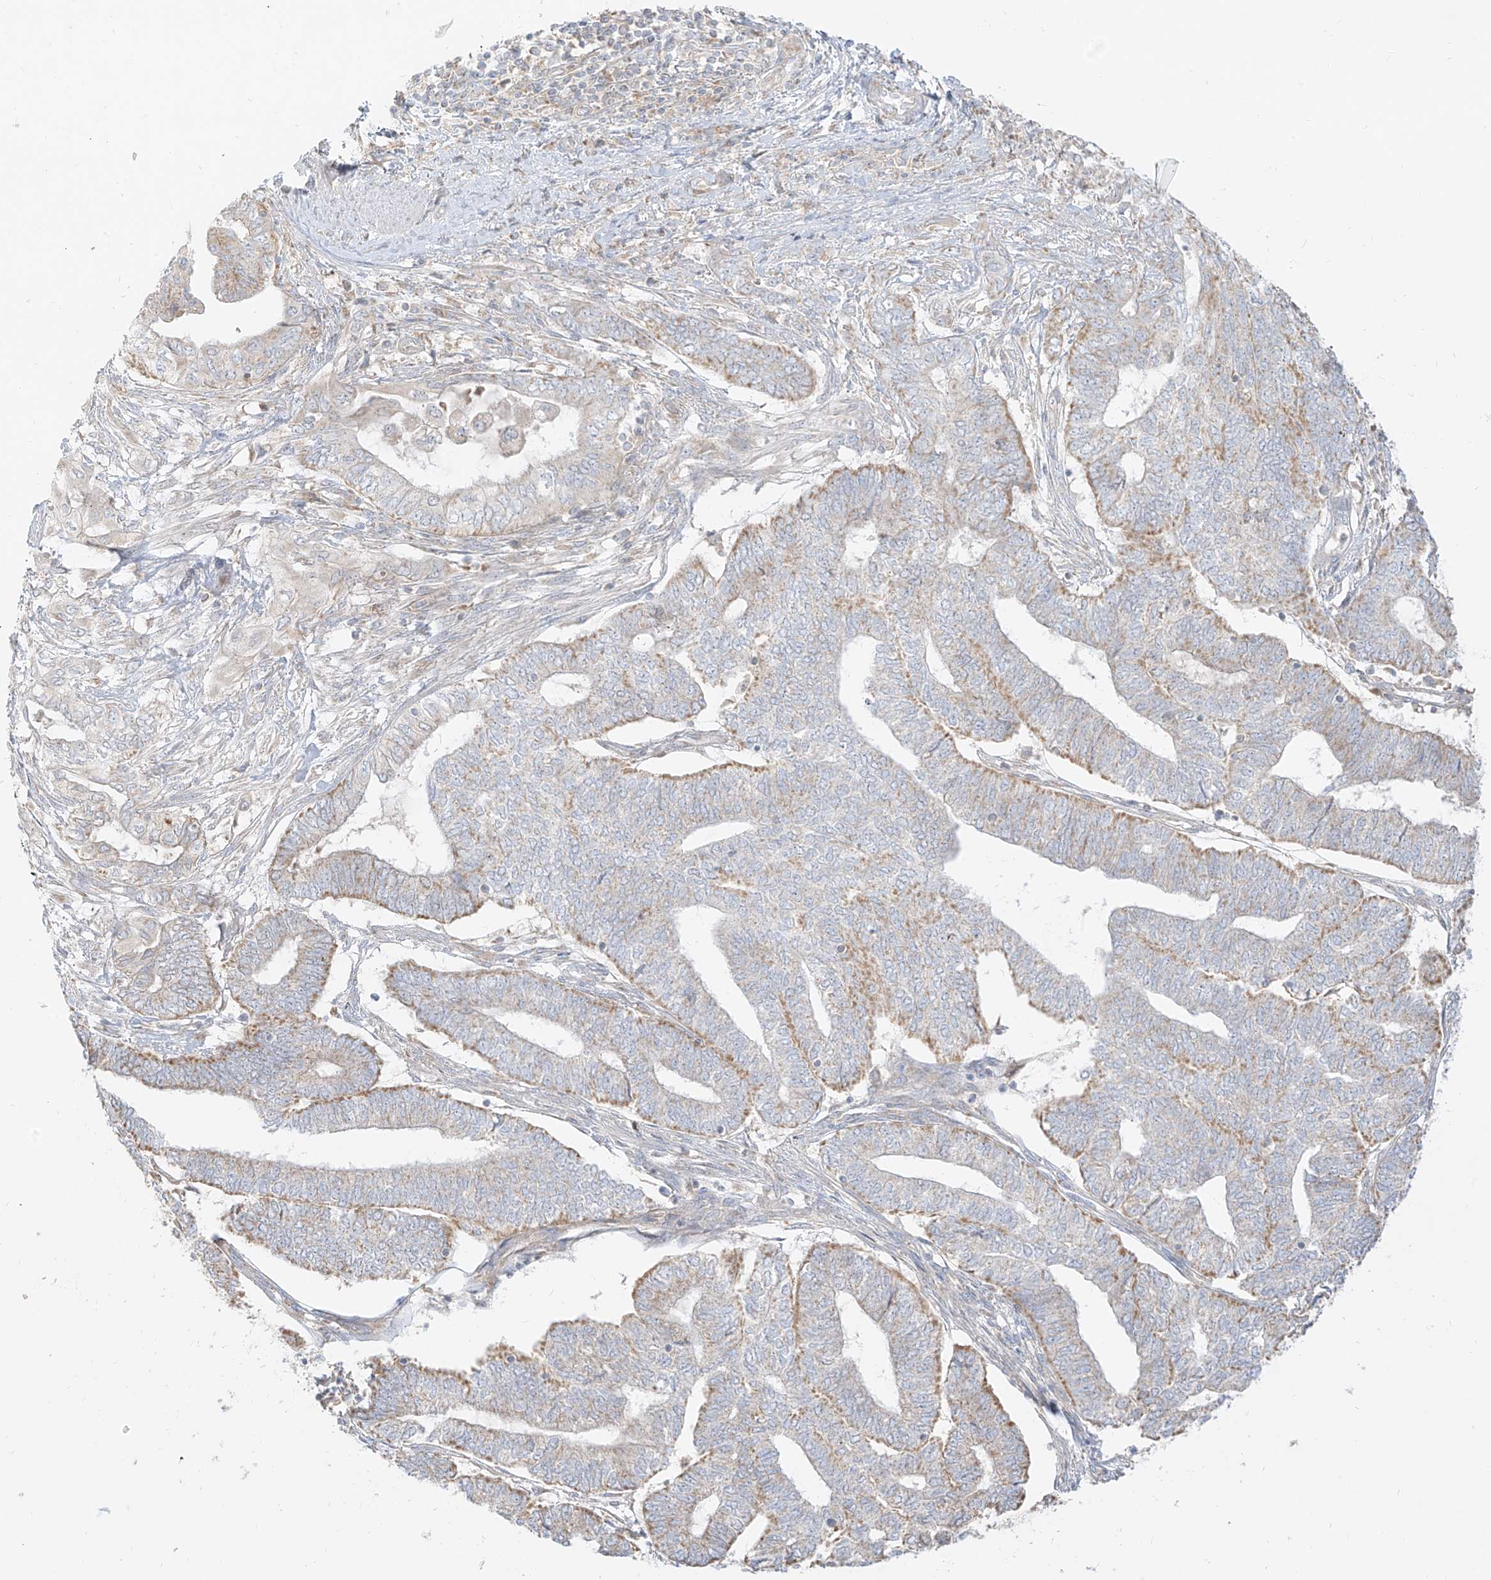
{"staining": {"intensity": "moderate", "quantity": "25%-75%", "location": "cytoplasmic/membranous"}, "tissue": "endometrial cancer", "cell_type": "Tumor cells", "image_type": "cancer", "snomed": [{"axis": "morphology", "description": "Adenocarcinoma, NOS"}, {"axis": "topography", "description": "Uterus"}, {"axis": "topography", "description": "Endometrium"}], "caption": "Immunohistochemistry (DAB (3,3'-diaminobenzidine)) staining of endometrial cancer reveals moderate cytoplasmic/membranous protein staining in approximately 25%-75% of tumor cells.", "gene": "ZIM3", "patient": {"sex": "female", "age": 70}}